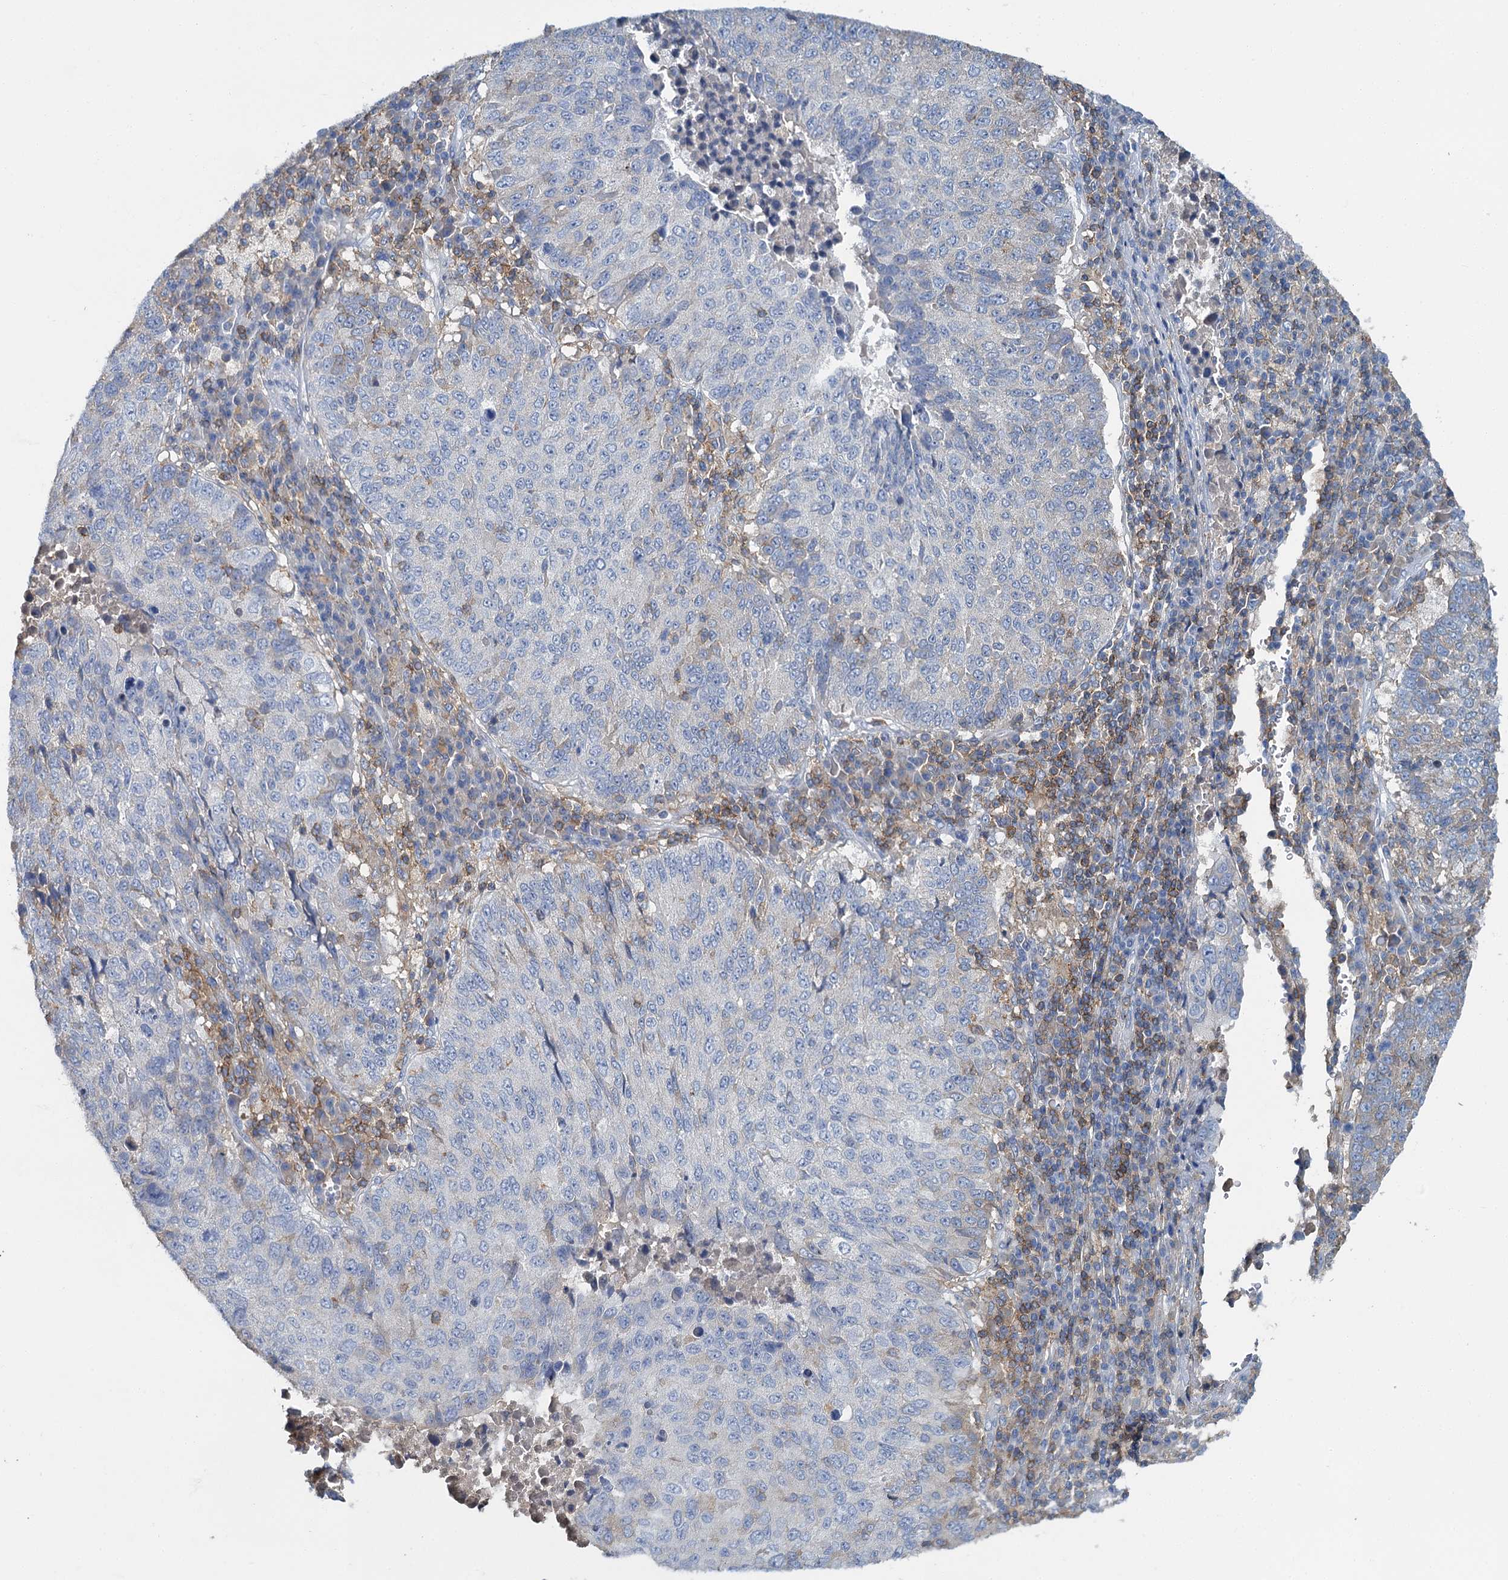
{"staining": {"intensity": "negative", "quantity": "none", "location": "none"}, "tissue": "lung cancer", "cell_type": "Tumor cells", "image_type": "cancer", "snomed": [{"axis": "morphology", "description": "Squamous cell carcinoma, NOS"}, {"axis": "topography", "description": "Lung"}], "caption": "Immunohistochemistry (IHC) photomicrograph of human lung cancer stained for a protein (brown), which reveals no positivity in tumor cells.", "gene": "FGFR2", "patient": {"sex": "male", "age": 73}}